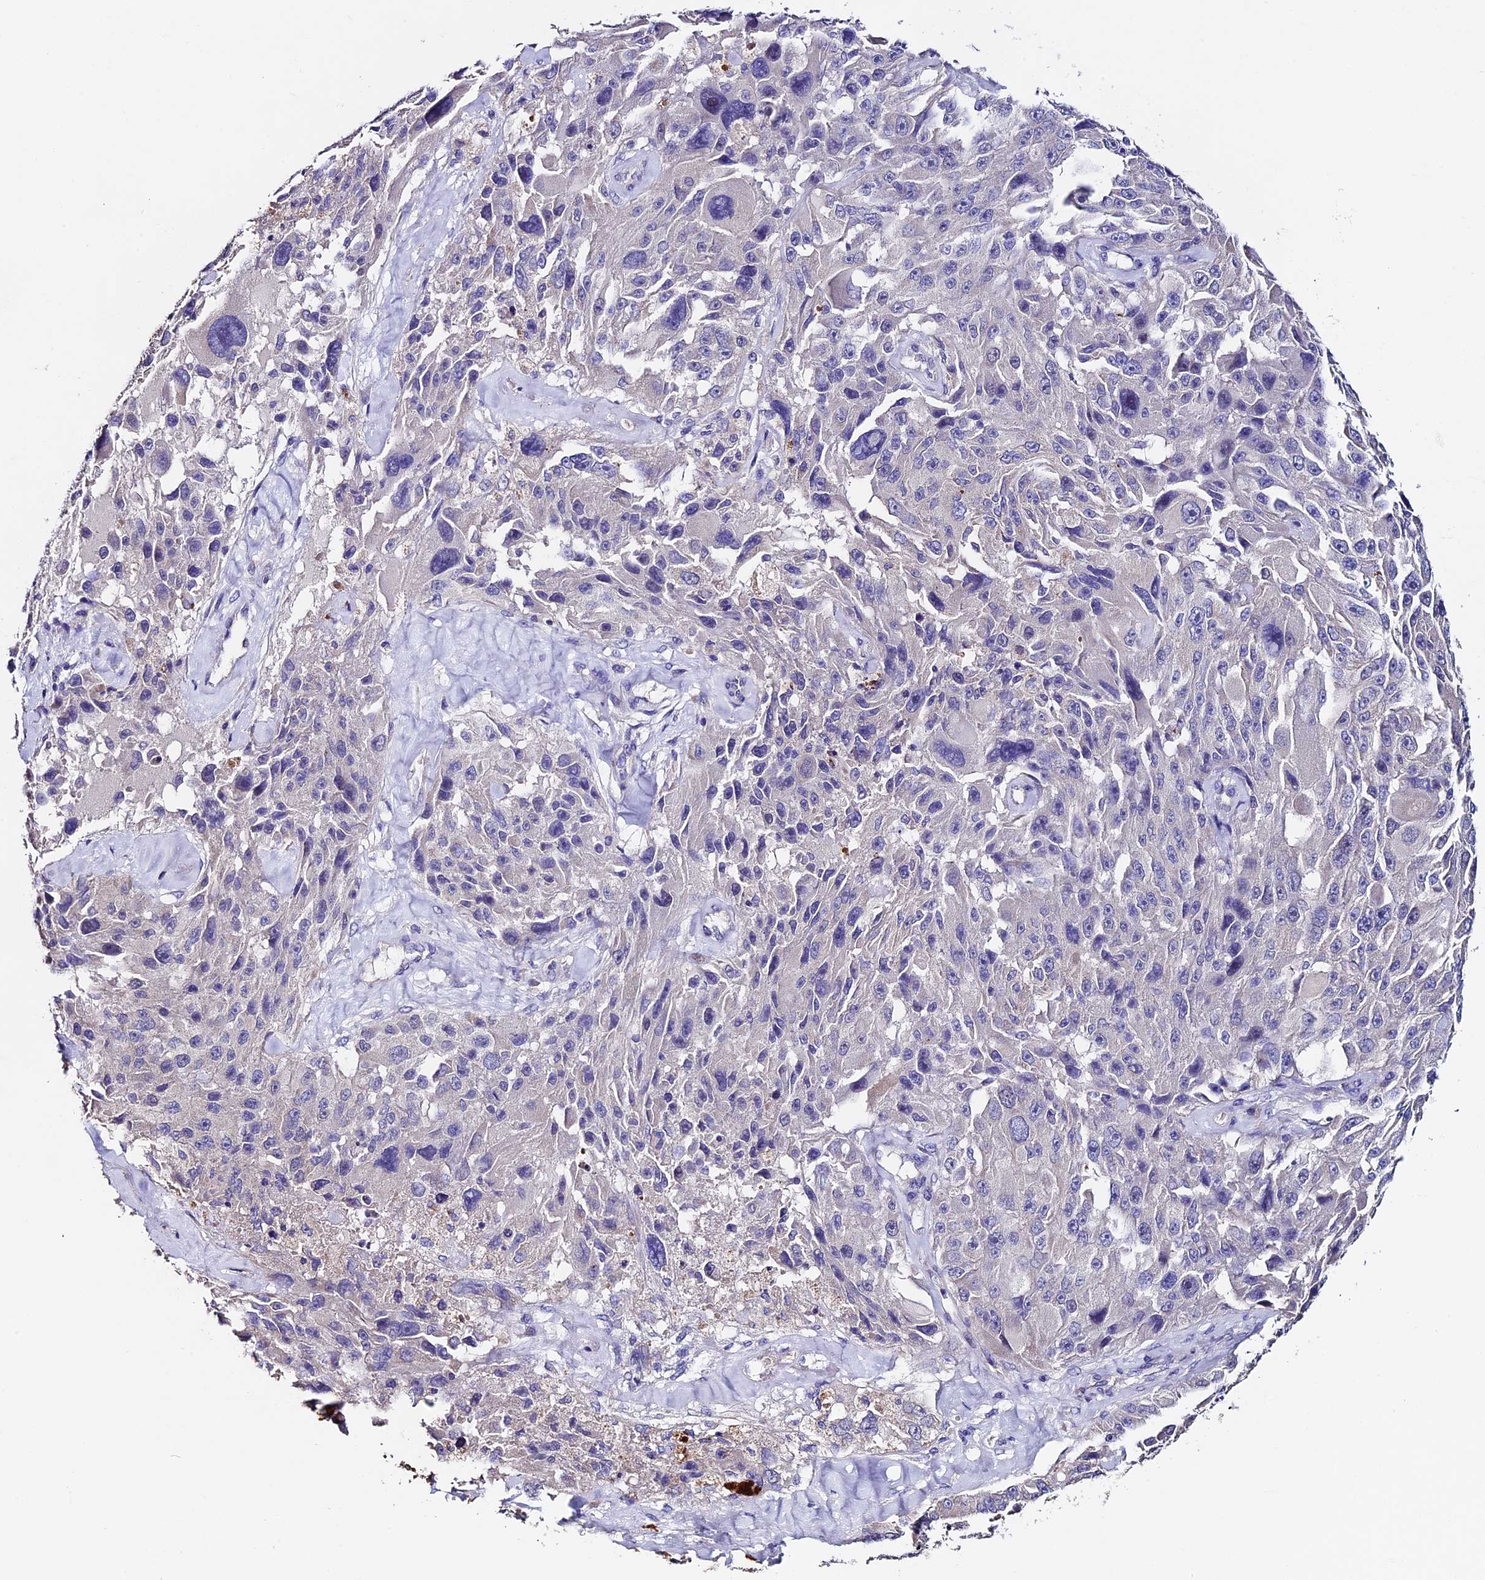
{"staining": {"intensity": "negative", "quantity": "none", "location": "none"}, "tissue": "melanoma", "cell_type": "Tumor cells", "image_type": "cancer", "snomed": [{"axis": "morphology", "description": "Malignant melanoma, Metastatic site"}, {"axis": "topography", "description": "Lymph node"}], "caption": "An image of malignant melanoma (metastatic site) stained for a protein demonstrates no brown staining in tumor cells. (DAB (3,3'-diaminobenzidine) IHC with hematoxylin counter stain).", "gene": "FBXW9", "patient": {"sex": "male", "age": 62}}